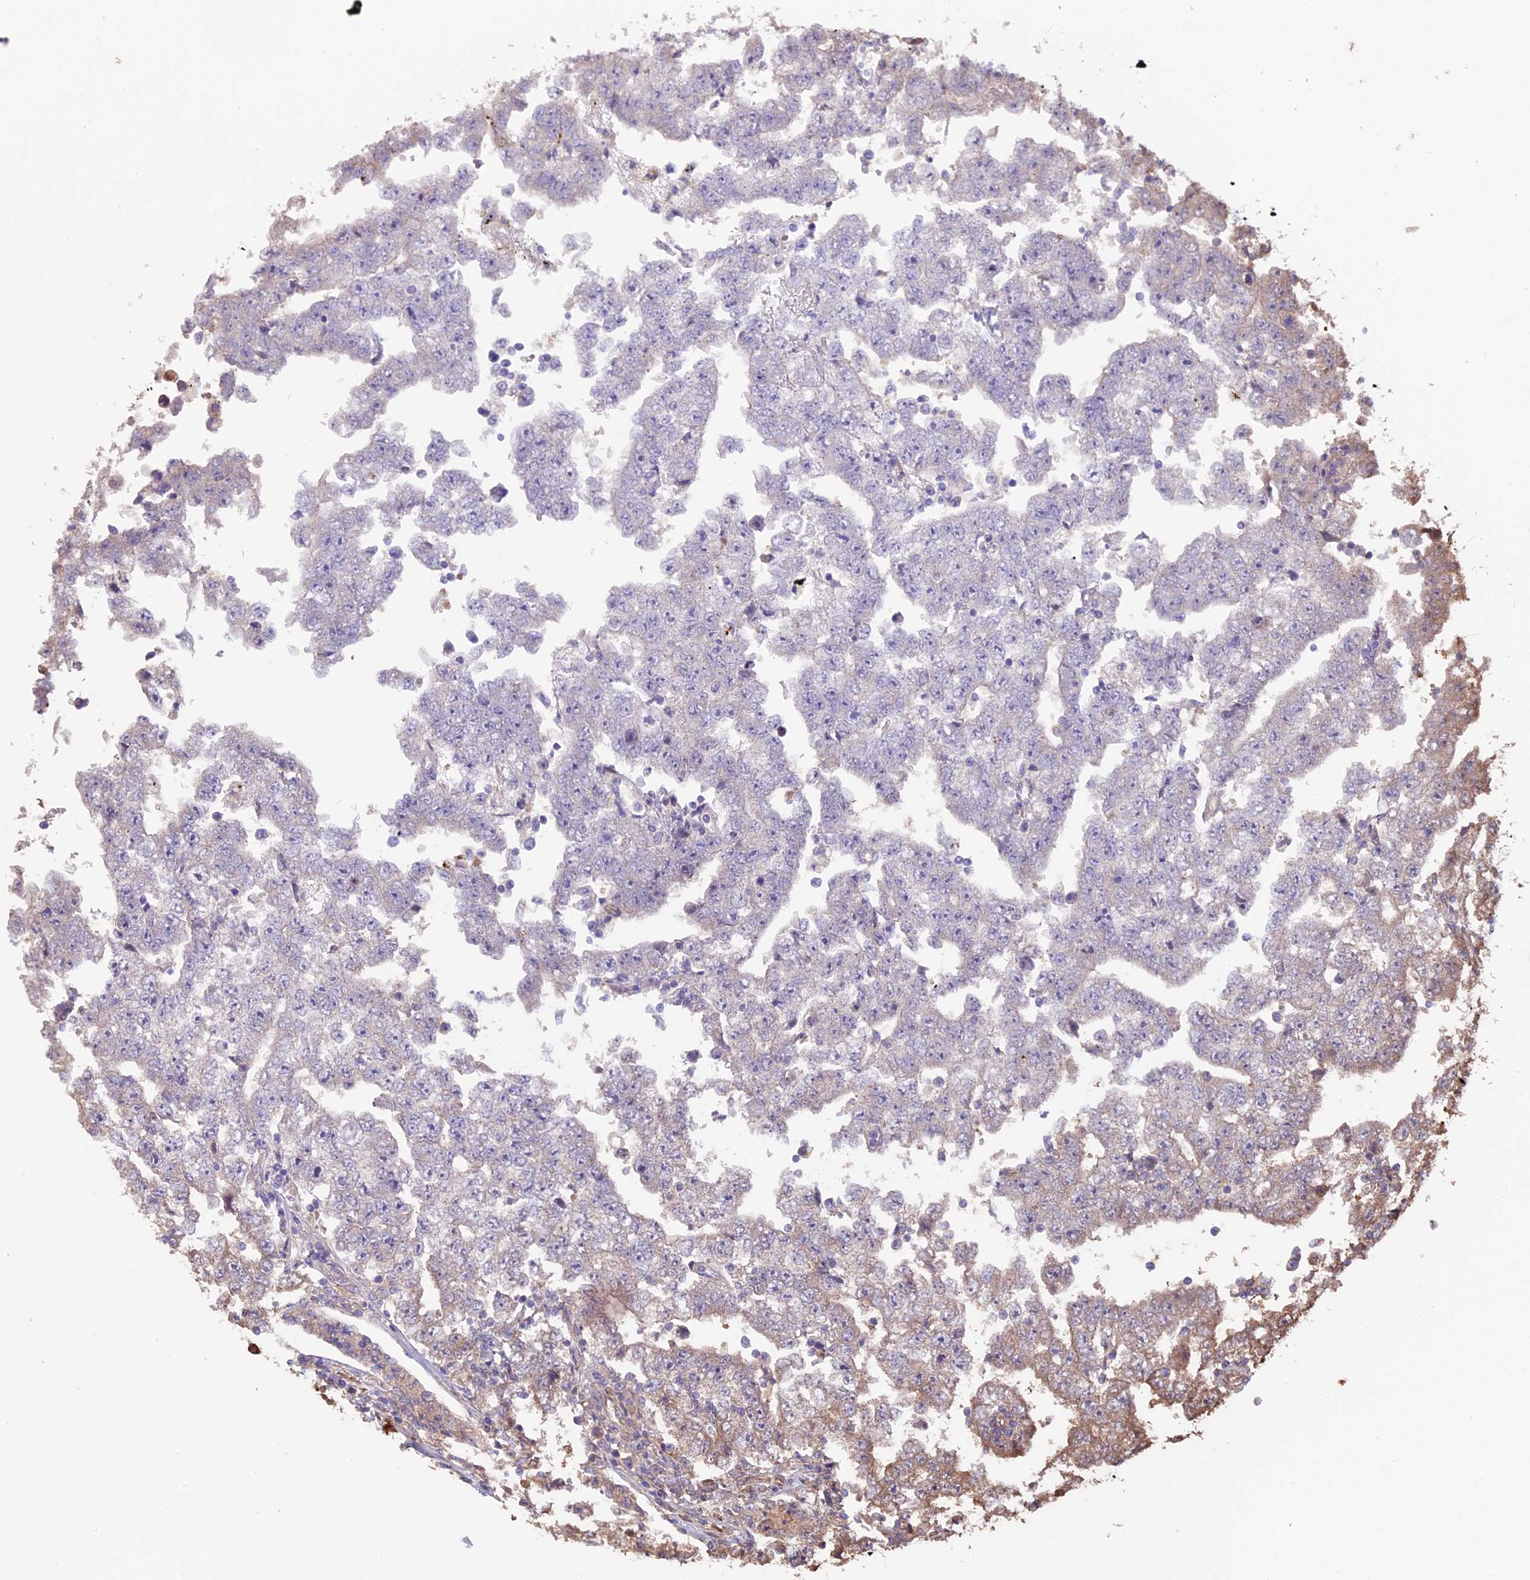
{"staining": {"intensity": "weak", "quantity": "<25%", "location": "cytoplasmic/membranous"}, "tissue": "testis cancer", "cell_type": "Tumor cells", "image_type": "cancer", "snomed": [{"axis": "morphology", "description": "Carcinoma, Embryonal, NOS"}, {"axis": "topography", "description": "Testis"}], "caption": "A histopathology image of testis cancer (embryonal carcinoma) stained for a protein exhibits no brown staining in tumor cells.", "gene": "VWA3A", "patient": {"sex": "male", "age": 25}}